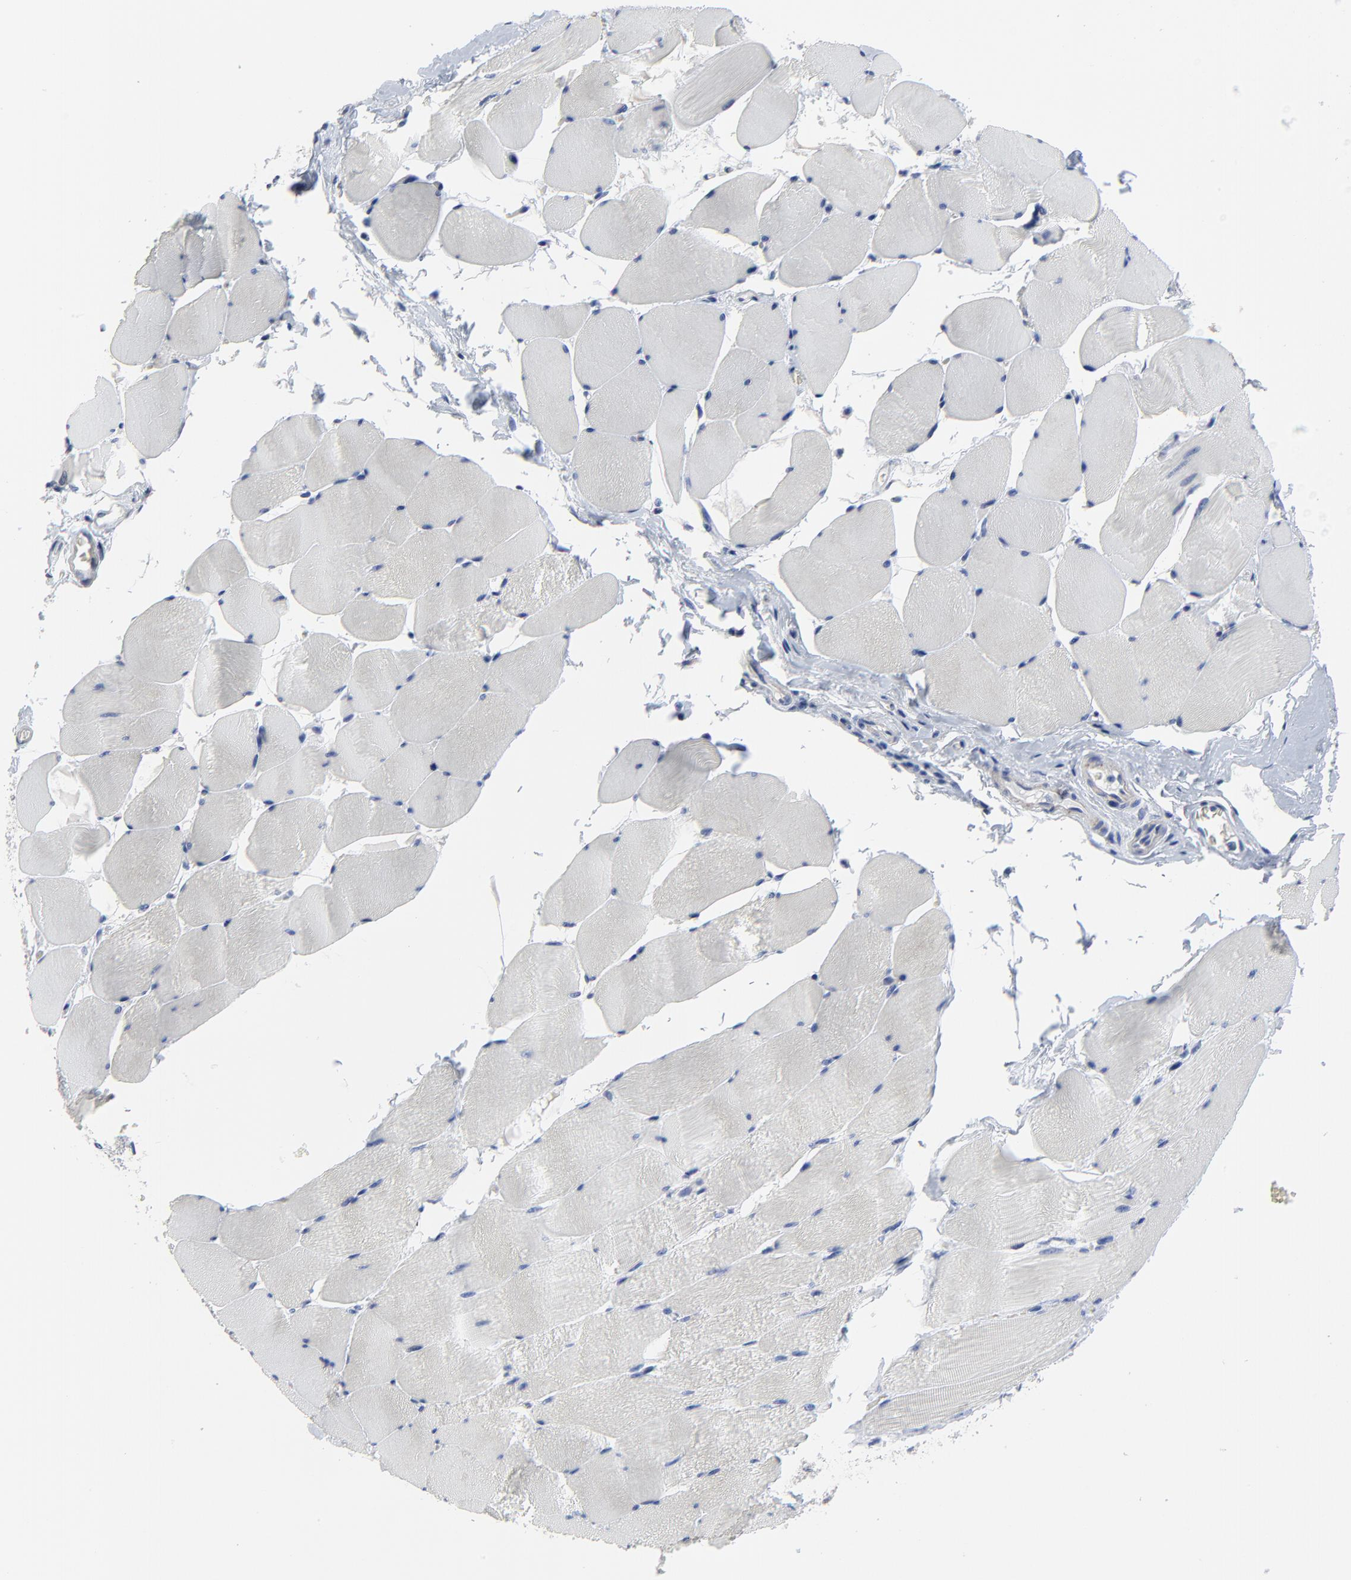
{"staining": {"intensity": "negative", "quantity": "none", "location": "none"}, "tissue": "skeletal muscle", "cell_type": "Myocytes", "image_type": "normal", "snomed": [{"axis": "morphology", "description": "Normal tissue, NOS"}, {"axis": "topography", "description": "Skeletal muscle"}], "caption": "Image shows no significant protein staining in myocytes of benign skeletal muscle.", "gene": "DHRSX", "patient": {"sex": "male", "age": 62}}